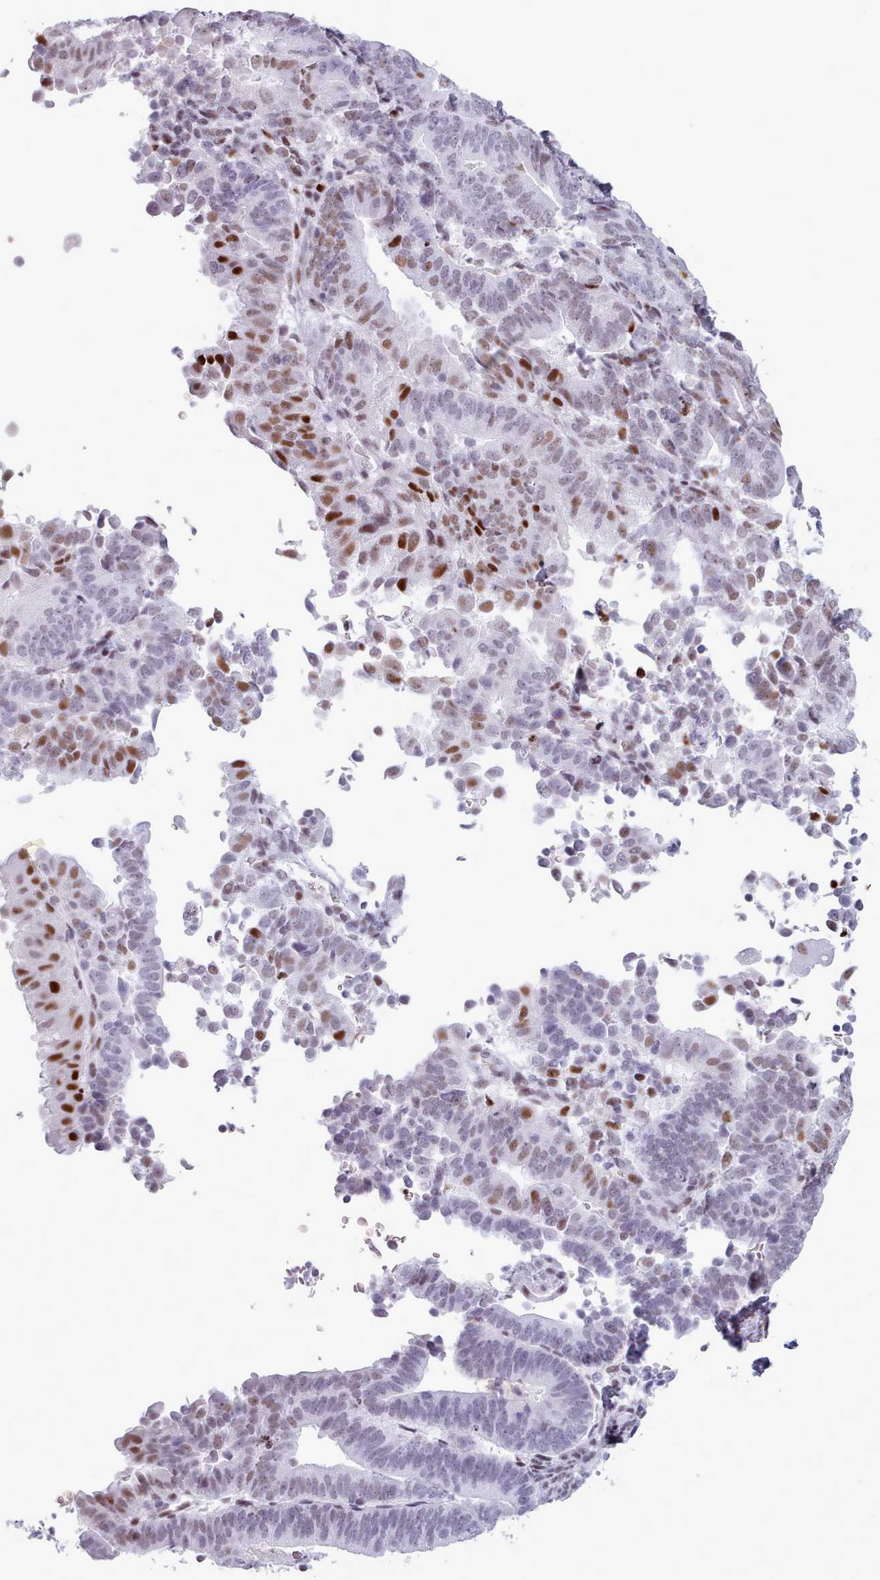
{"staining": {"intensity": "moderate", "quantity": "25%-75%", "location": "nuclear"}, "tissue": "endometrial cancer", "cell_type": "Tumor cells", "image_type": "cancer", "snomed": [{"axis": "morphology", "description": "Adenocarcinoma, NOS"}, {"axis": "topography", "description": "Endometrium"}], "caption": "Endometrial adenocarcinoma was stained to show a protein in brown. There is medium levels of moderate nuclear staining in about 25%-75% of tumor cells. (DAB (3,3'-diaminobenzidine) = brown stain, brightfield microscopy at high magnification).", "gene": "SRSF4", "patient": {"sex": "female", "age": 70}}